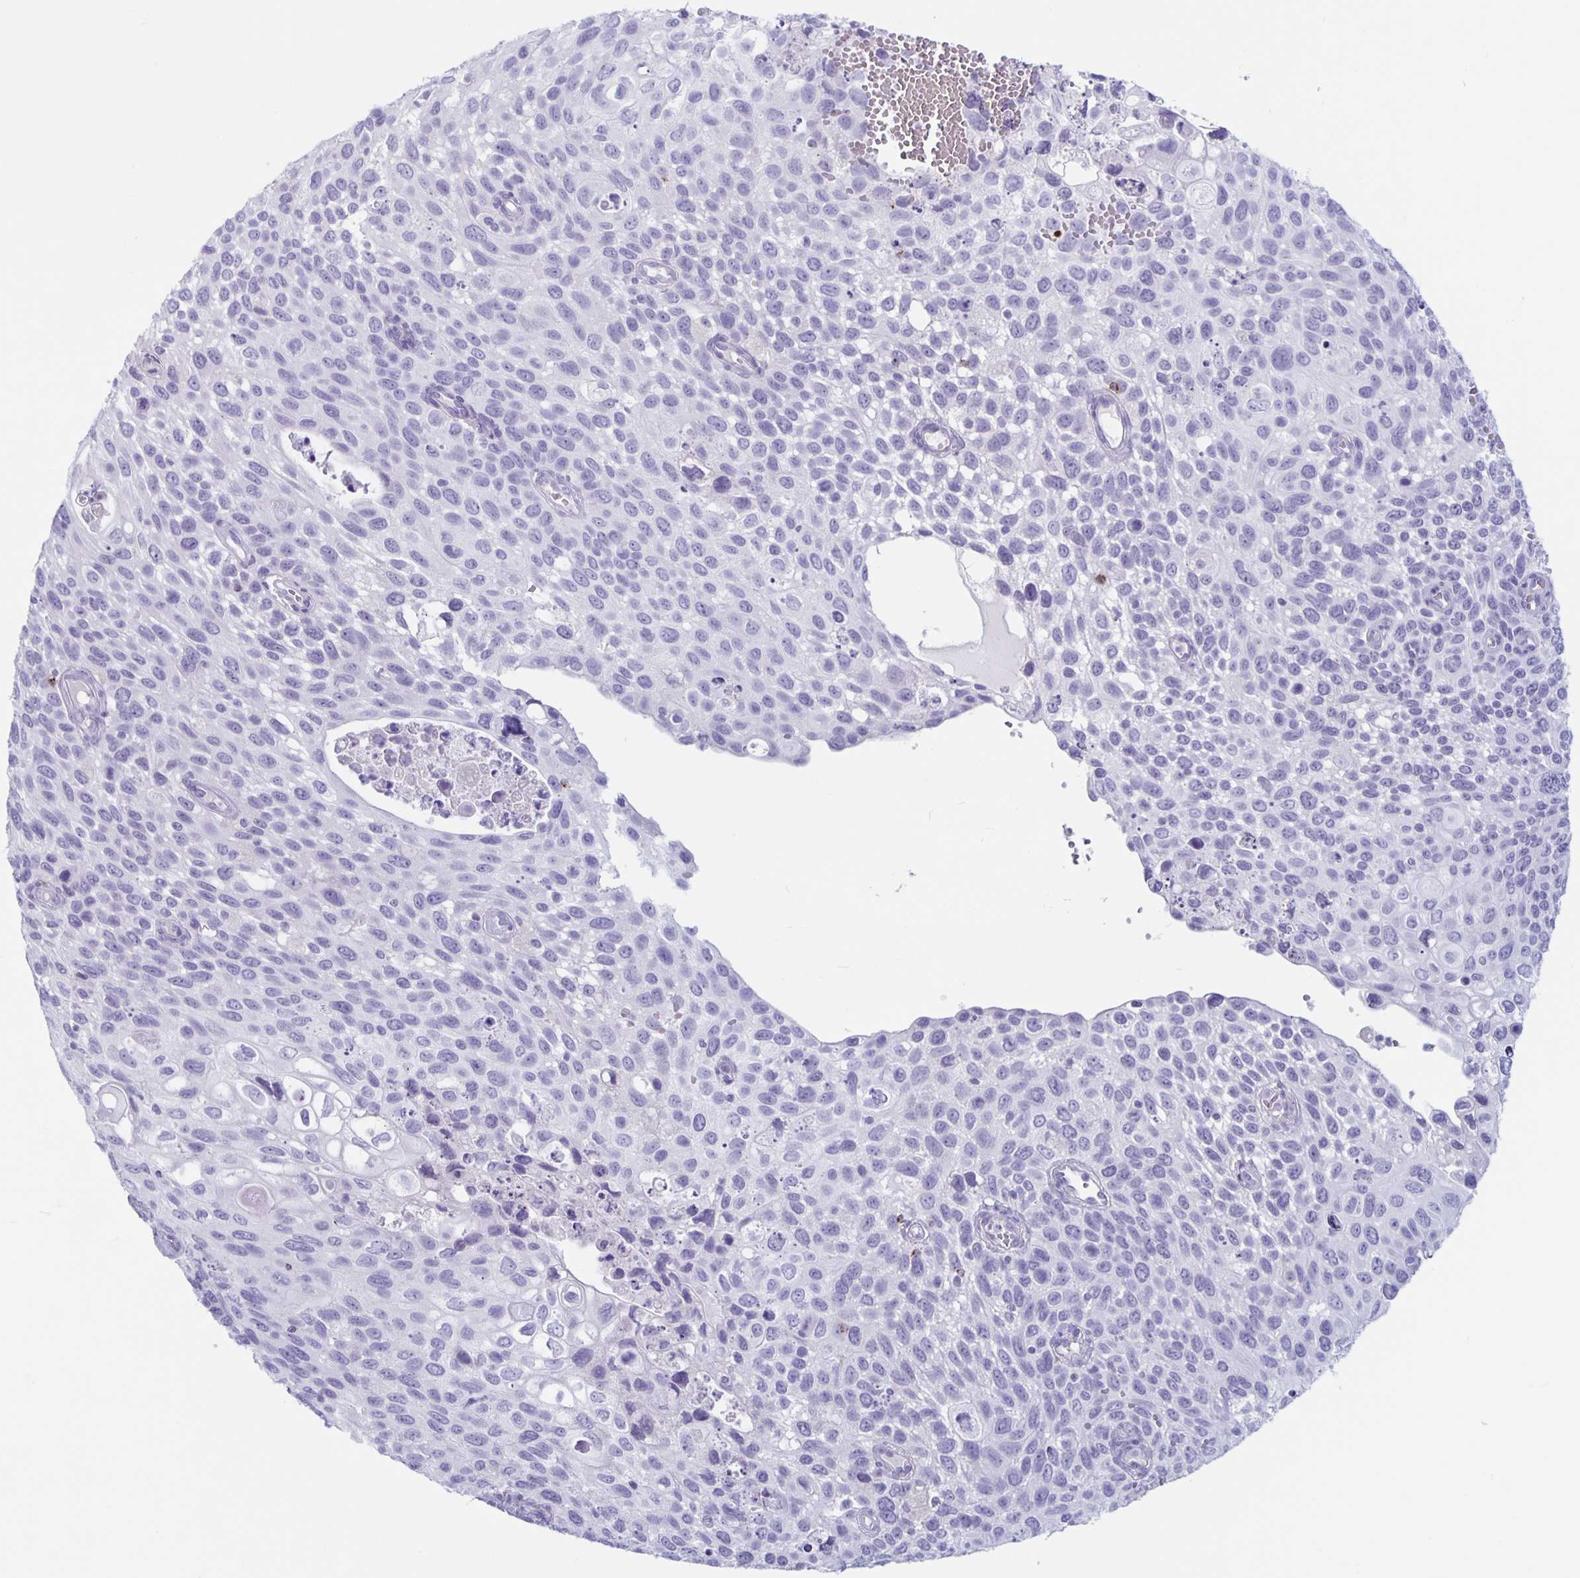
{"staining": {"intensity": "negative", "quantity": "none", "location": "none"}, "tissue": "cervical cancer", "cell_type": "Tumor cells", "image_type": "cancer", "snomed": [{"axis": "morphology", "description": "Squamous cell carcinoma, NOS"}, {"axis": "topography", "description": "Cervix"}], "caption": "The micrograph exhibits no significant positivity in tumor cells of cervical squamous cell carcinoma.", "gene": "GZMK", "patient": {"sex": "female", "age": 70}}